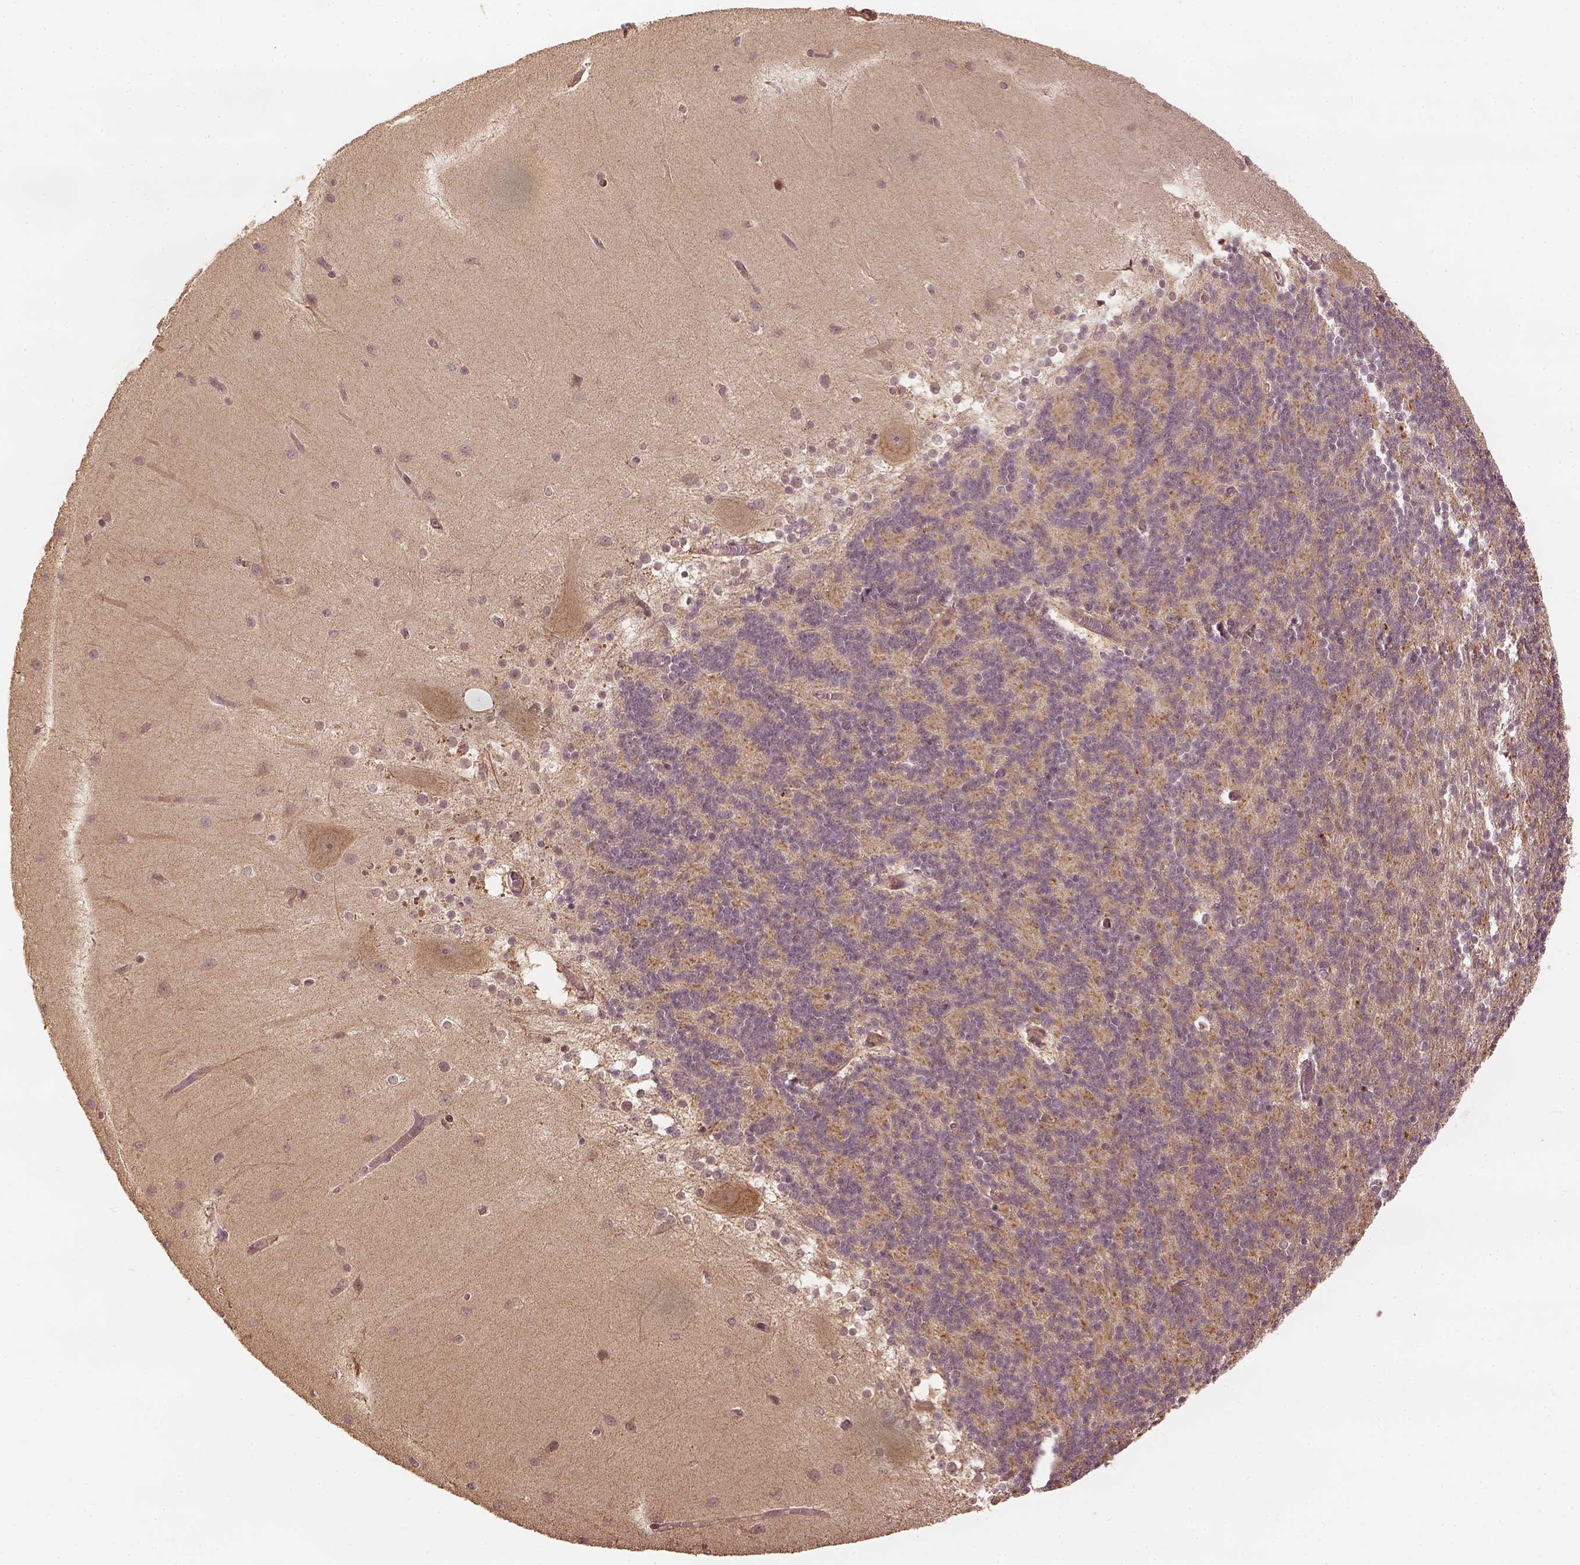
{"staining": {"intensity": "weak", "quantity": "25%-75%", "location": "cytoplasmic/membranous"}, "tissue": "cerebellum", "cell_type": "Cells in granular layer", "image_type": "normal", "snomed": [{"axis": "morphology", "description": "Normal tissue, NOS"}, {"axis": "topography", "description": "Cerebellum"}], "caption": "Cerebellum stained with DAB (3,3'-diaminobenzidine) IHC reveals low levels of weak cytoplasmic/membranous expression in approximately 25%-75% of cells in granular layer. The protein is stained brown, and the nuclei are stained in blue (DAB (3,3'-diaminobenzidine) IHC with brightfield microscopy, high magnification).", "gene": "VEGFA", "patient": {"sex": "female", "age": 54}}